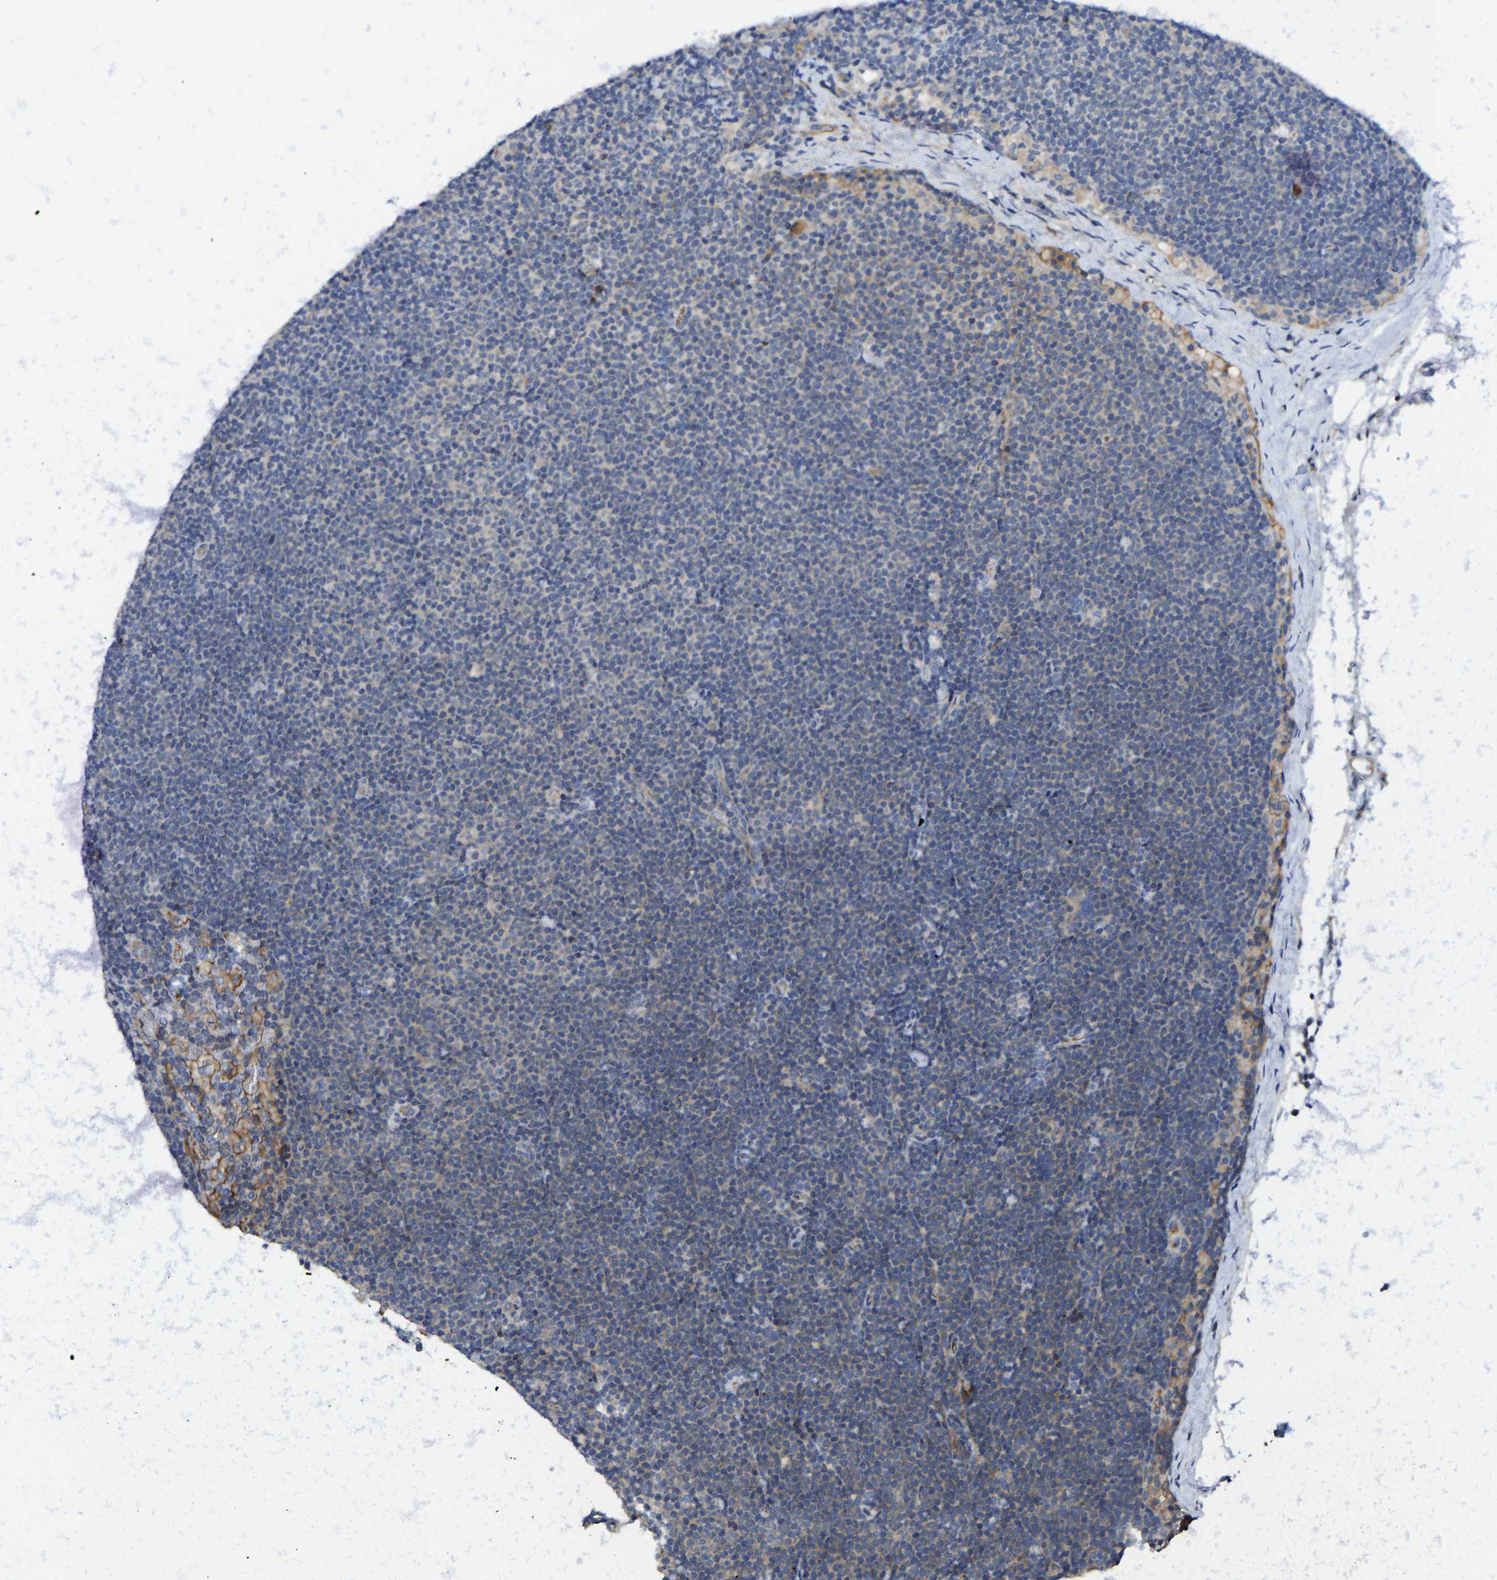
{"staining": {"intensity": "negative", "quantity": "none", "location": "none"}, "tissue": "lymphoma", "cell_type": "Tumor cells", "image_type": "cancer", "snomed": [{"axis": "morphology", "description": "Malignant lymphoma, non-Hodgkin's type, Low grade"}, {"axis": "topography", "description": "Lymph node"}], "caption": "Immunohistochemistry histopathology image of neoplastic tissue: low-grade malignant lymphoma, non-Hodgkin's type stained with DAB (3,3'-diaminobenzidine) reveals no significant protein staining in tumor cells. (Brightfield microscopy of DAB immunohistochemistry (IHC) at high magnification).", "gene": "VCPKMT", "patient": {"sex": "female", "age": 53}}